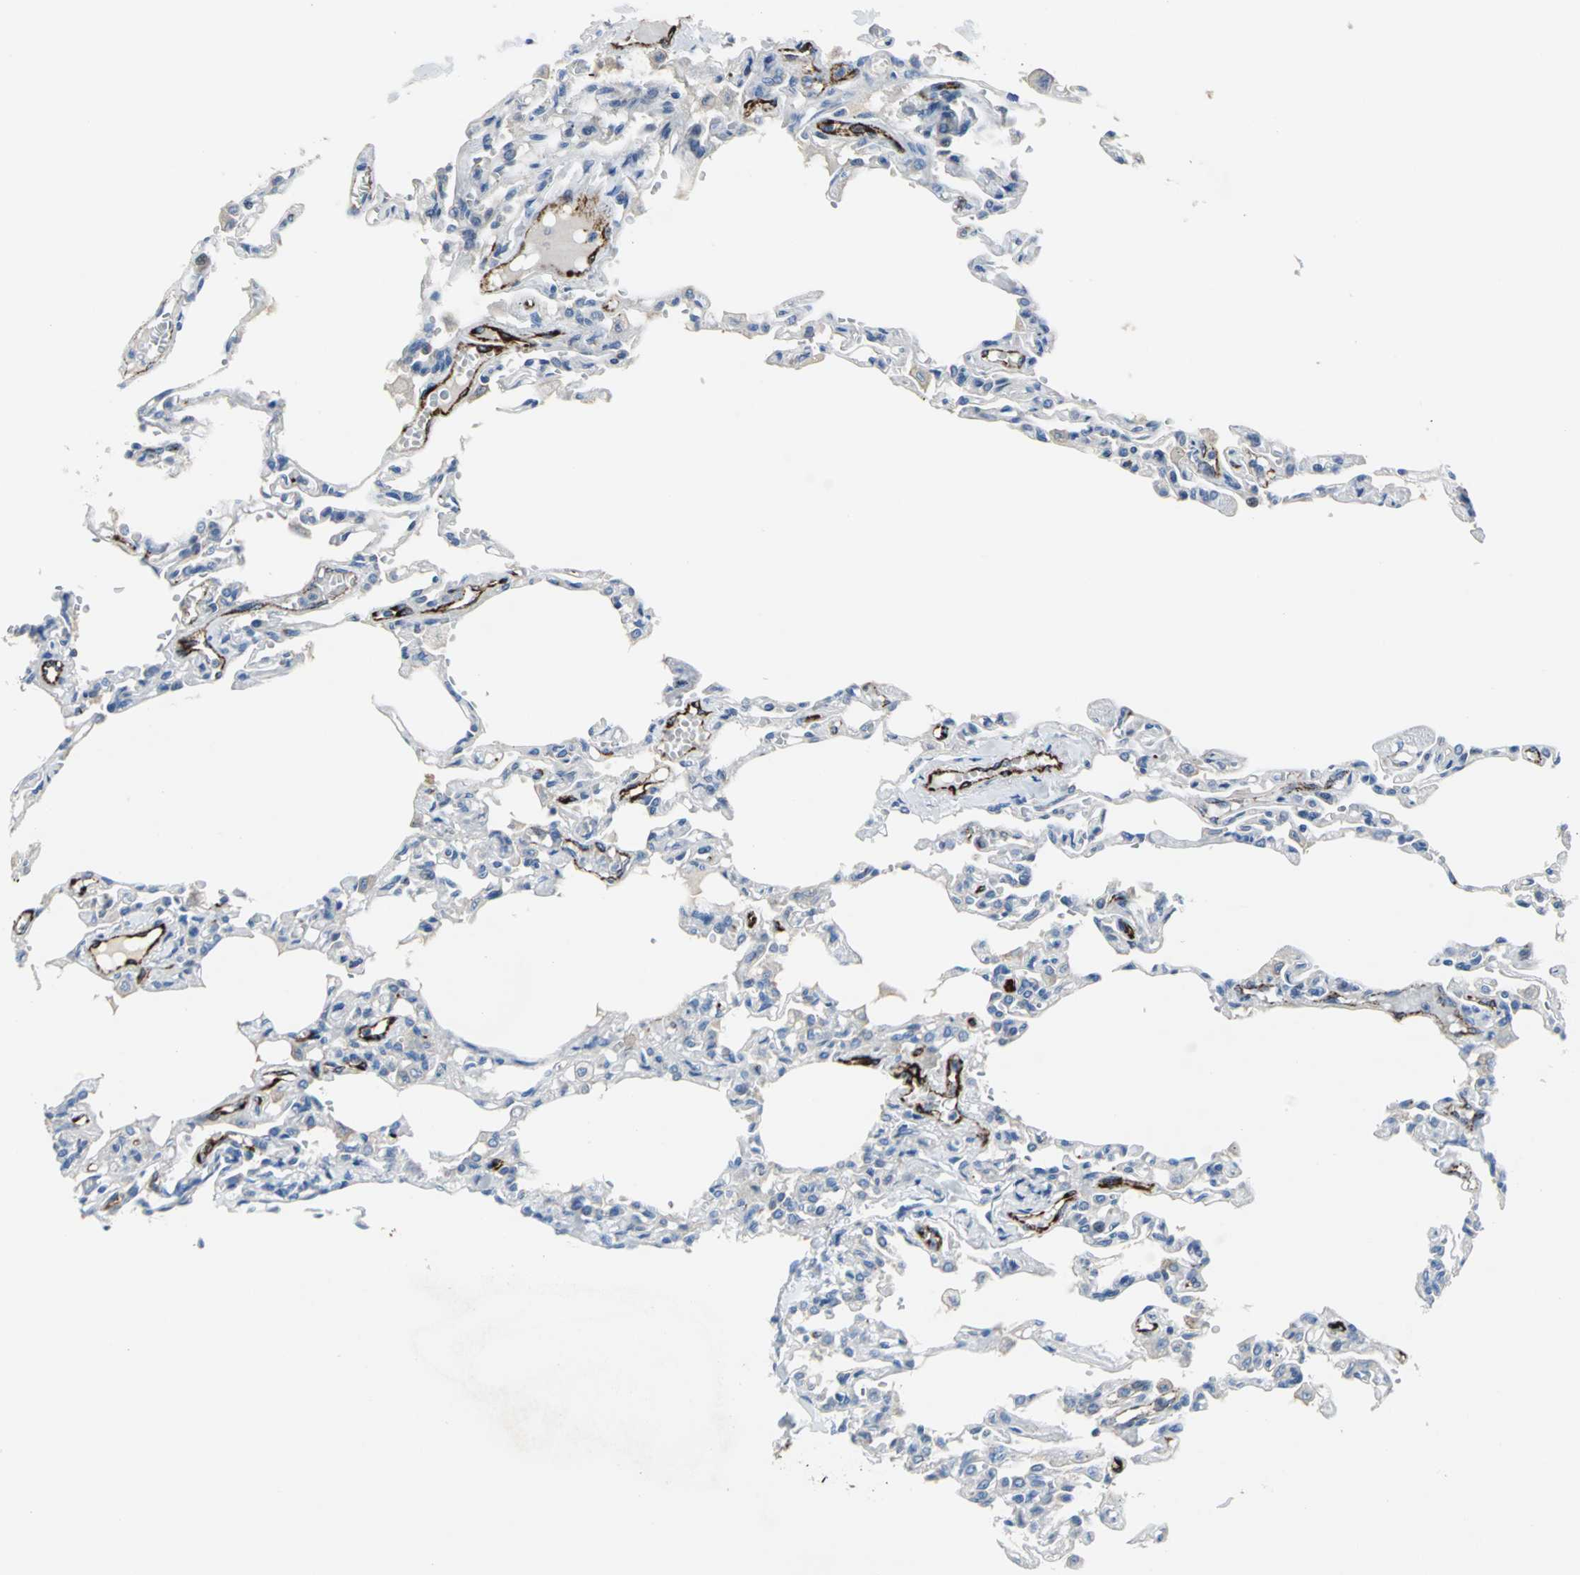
{"staining": {"intensity": "negative", "quantity": "none", "location": "none"}, "tissue": "lung", "cell_type": "Alveolar cells", "image_type": "normal", "snomed": [{"axis": "morphology", "description": "Normal tissue, NOS"}, {"axis": "topography", "description": "Lung"}], "caption": "DAB (3,3'-diaminobenzidine) immunohistochemical staining of benign lung demonstrates no significant staining in alveolar cells.", "gene": "SELP", "patient": {"sex": "male", "age": 21}}